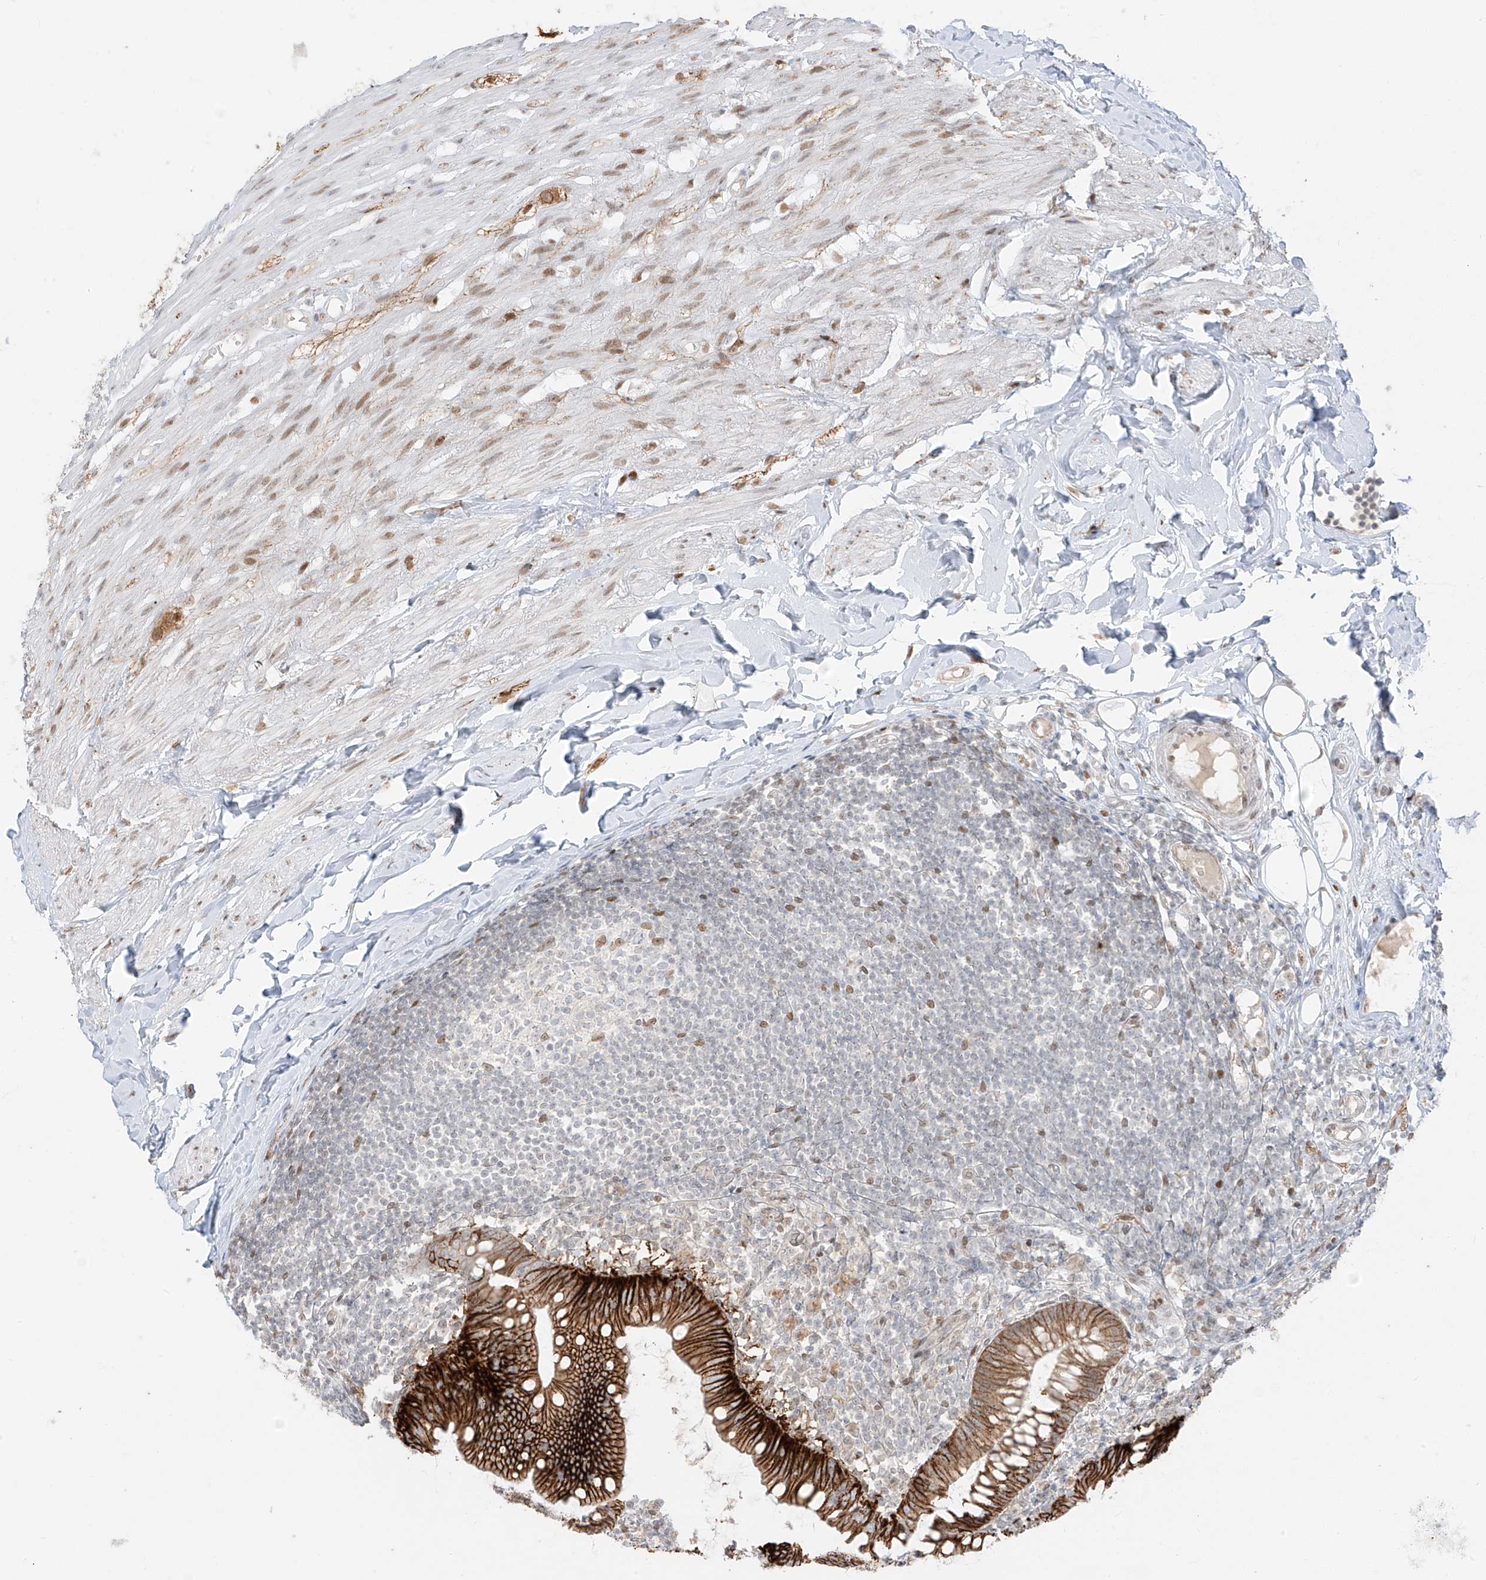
{"staining": {"intensity": "strong", "quantity": ">75%", "location": "cytoplasmic/membranous"}, "tissue": "appendix", "cell_type": "Glandular cells", "image_type": "normal", "snomed": [{"axis": "morphology", "description": "Normal tissue, NOS"}, {"axis": "topography", "description": "Appendix"}], "caption": "About >75% of glandular cells in benign appendix show strong cytoplasmic/membranous protein positivity as visualized by brown immunohistochemical staining.", "gene": "ZNF774", "patient": {"sex": "female", "age": 62}}